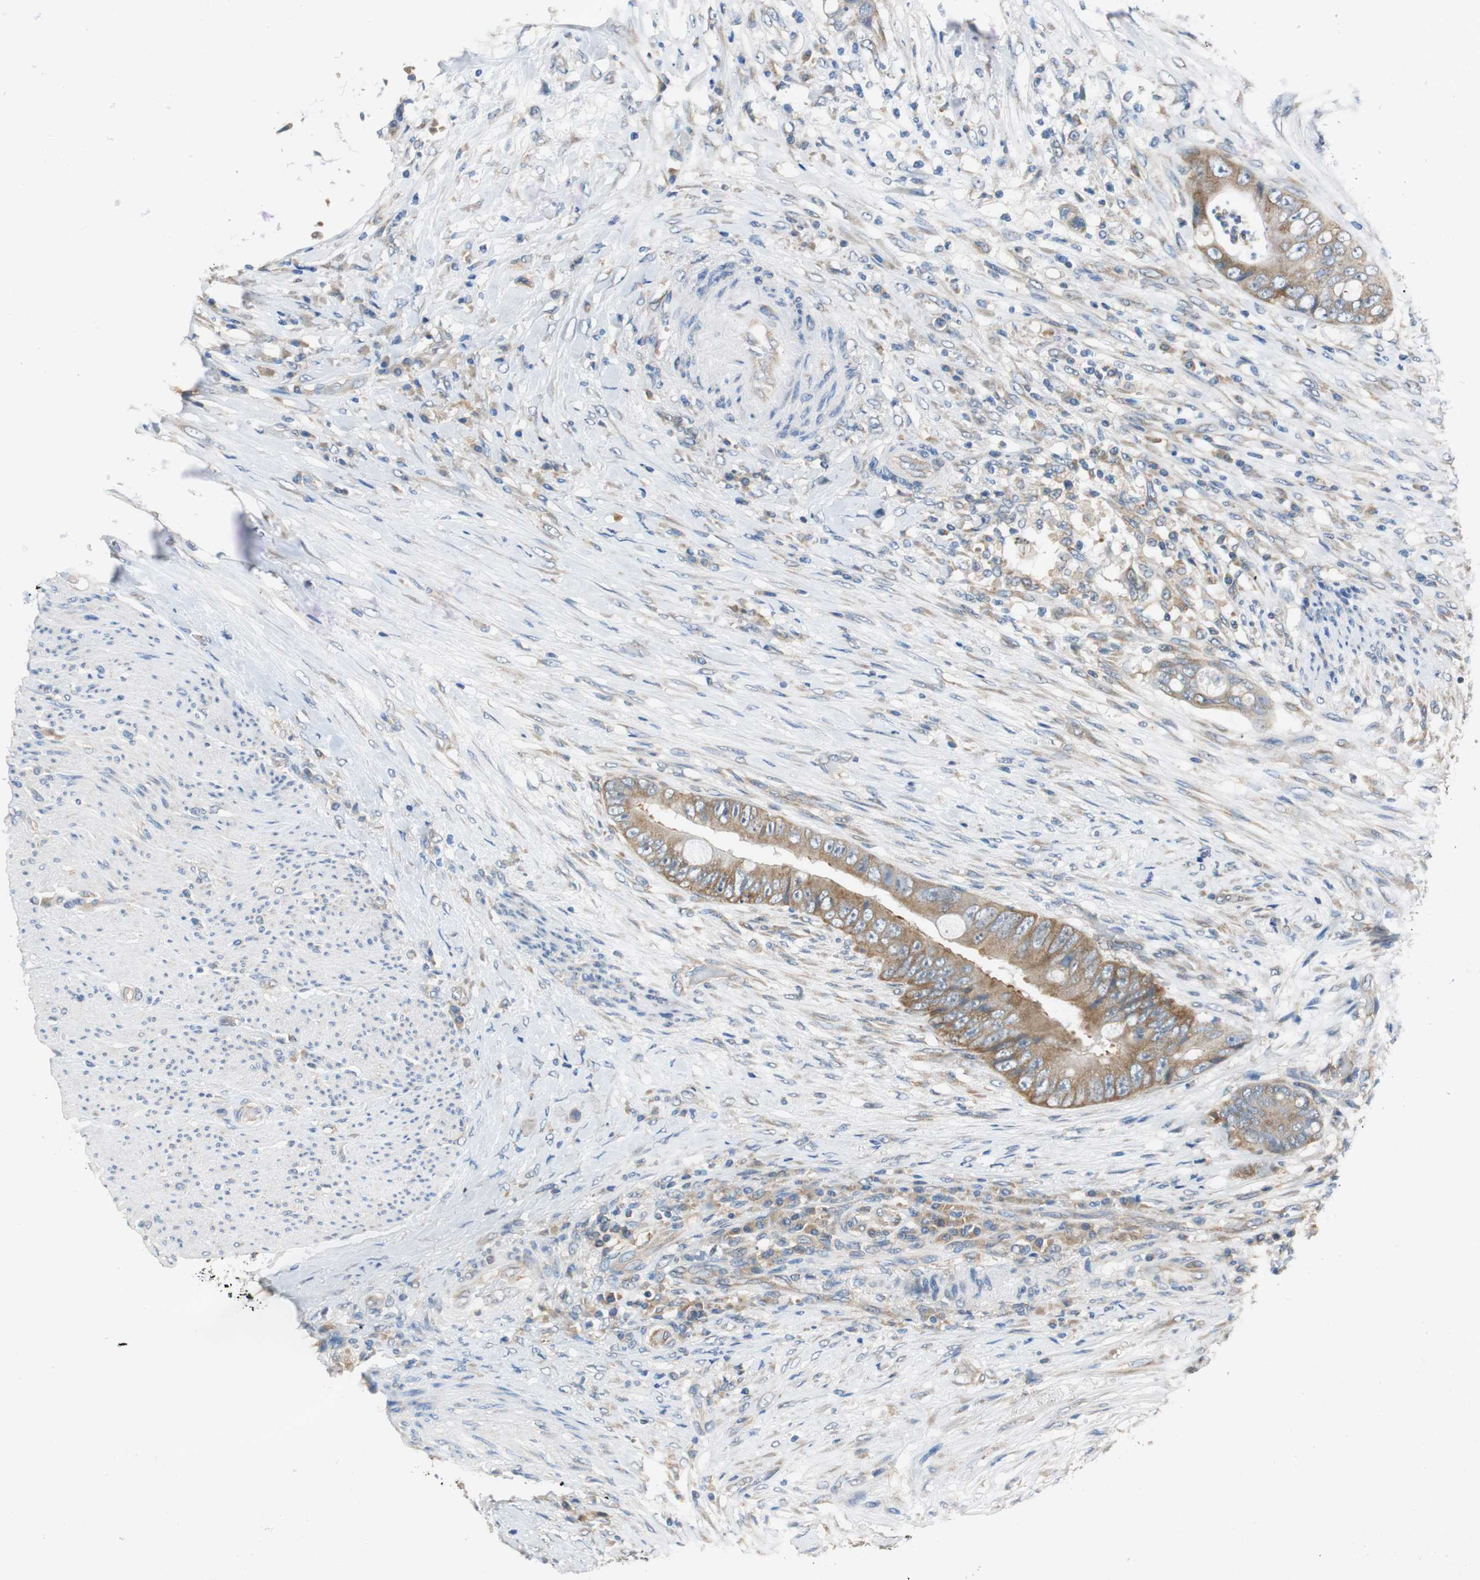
{"staining": {"intensity": "moderate", "quantity": ">75%", "location": "cytoplasmic/membranous"}, "tissue": "colorectal cancer", "cell_type": "Tumor cells", "image_type": "cancer", "snomed": [{"axis": "morphology", "description": "Adenocarcinoma, NOS"}, {"axis": "topography", "description": "Rectum"}], "caption": "The immunohistochemical stain highlights moderate cytoplasmic/membranous positivity in tumor cells of colorectal adenocarcinoma tissue. The staining was performed using DAB (3,3'-diaminobenzidine), with brown indicating positive protein expression. Nuclei are stained blue with hematoxylin.", "gene": "CNOT3", "patient": {"sex": "female", "age": 77}}